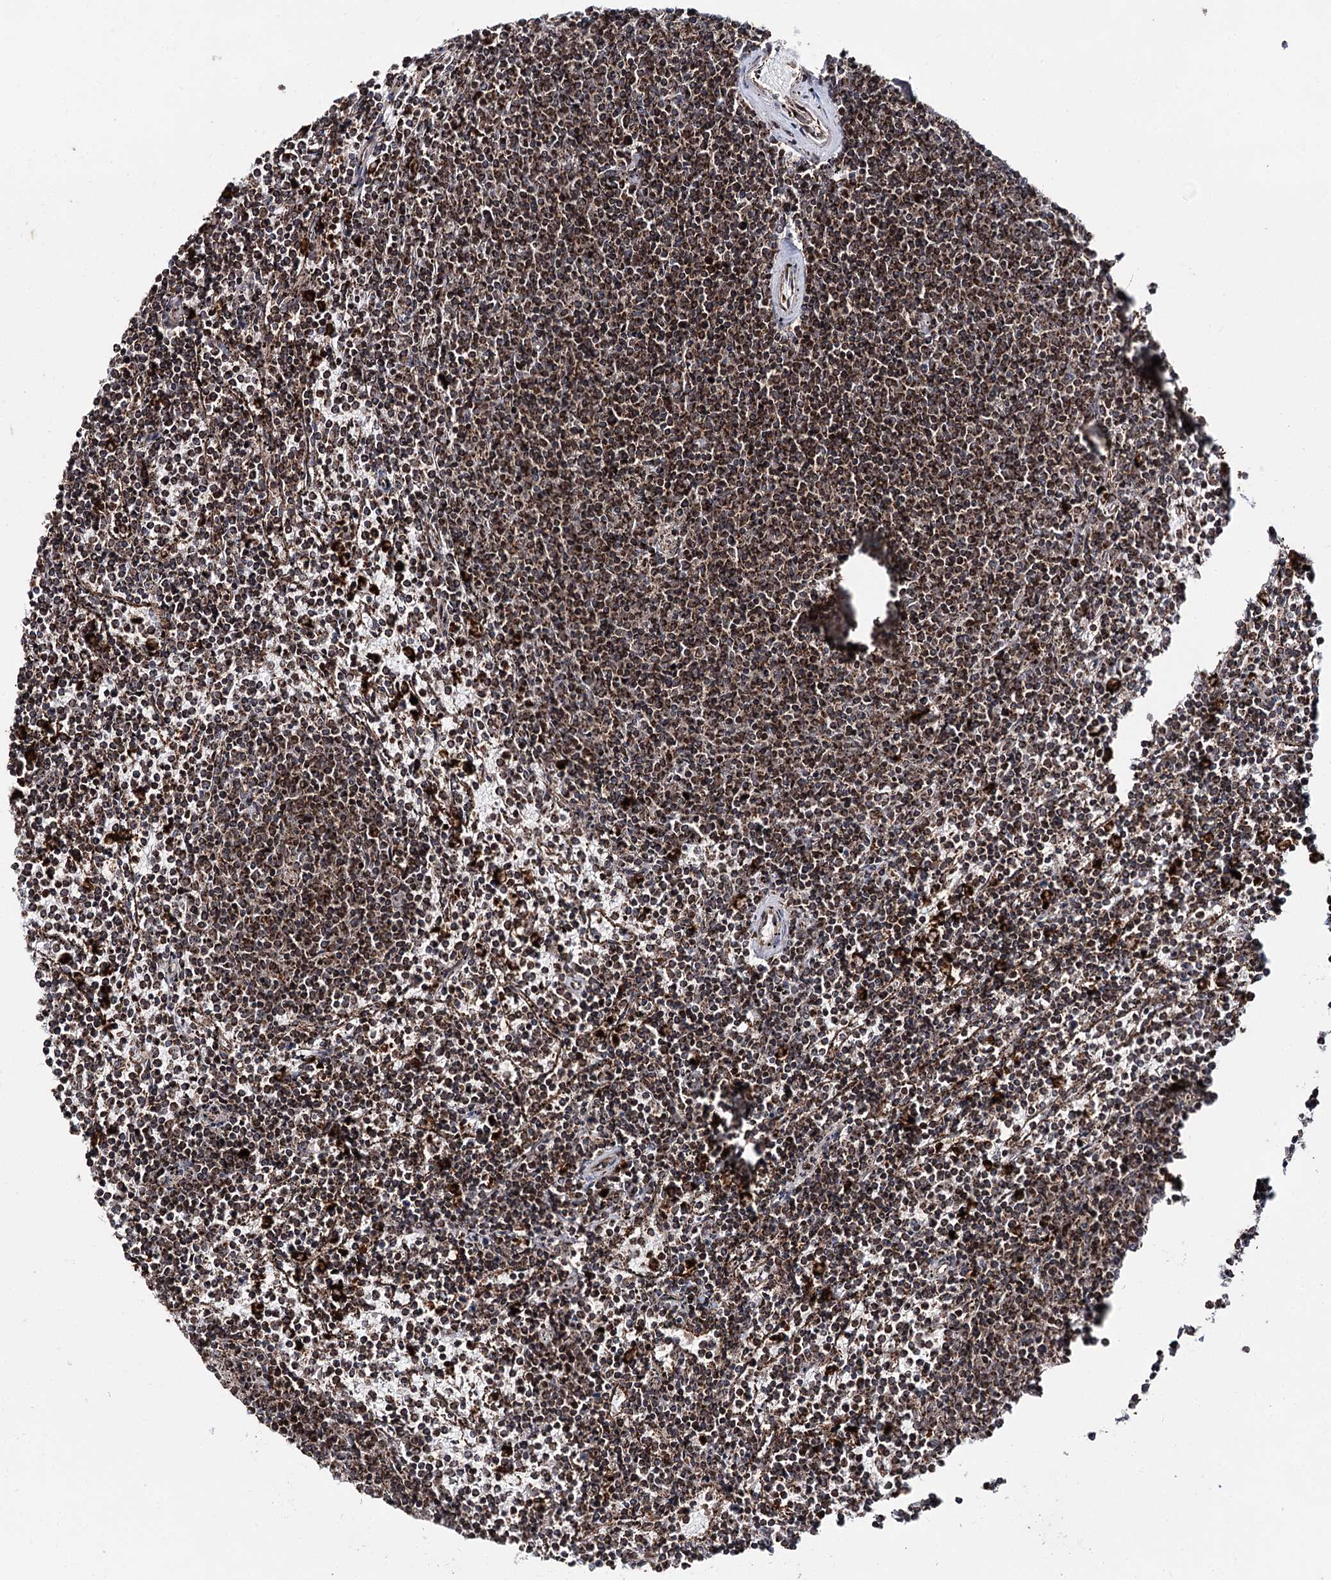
{"staining": {"intensity": "strong", "quantity": "25%-75%", "location": "cytoplasmic/membranous"}, "tissue": "lymphoma", "cell_type": "Tumor cells", "image_type": "cancer", "snomed": [{"axis": "morphology", "description": "Malignant lymphoma, non-Hodgkin's type, Low grade"}, {"axis": "topography", "description": "Spleen"}], "caption": "Immunohistochemistry image of neoplastic tissue: human malignant lymphoma, non-Hodgkin's type (low-grade) stained using immunohistochemistry shows high levels of strong protein expression localized specifically in the cytoplasmic/membranous of tumor cells, appearing as a cytoplasmic/membranous brown color.", "gene": "FGFR1OP2", "patient": {"sex": "female", "age": 50}}